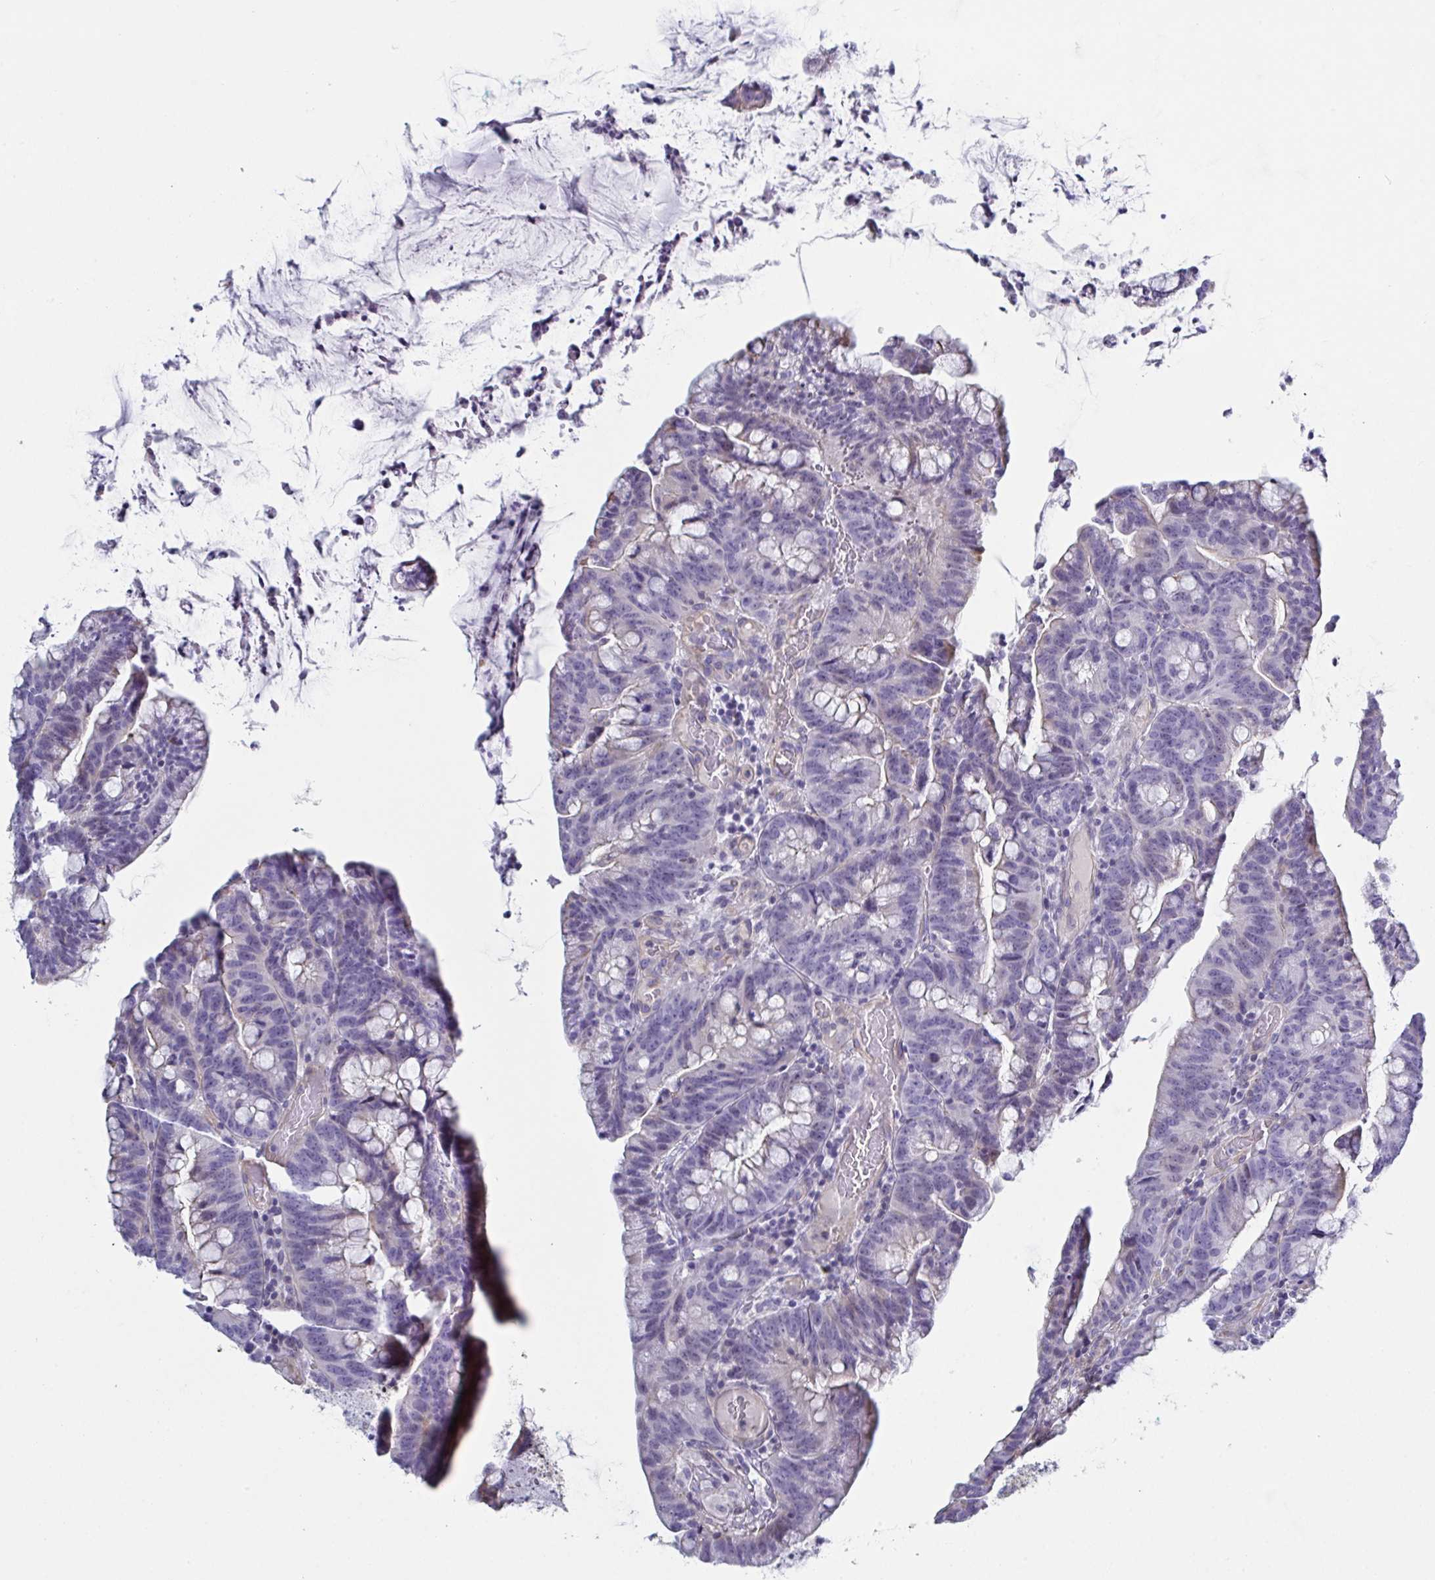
{"staining": {"intensity": "negative", "quantity": "none", "location": "none"}, "tissue": "colorectal cancer", "cell_type": "Tumor cells", "image_type": "cancer", "snomed": [{"axis": "morphology", "description": "Adenocarcinoma, NOS"}, {"axis": "topography", "description": "Colon"}], "caption": "This is an IHC histopathology image of human colorectal cancer. There is no expression in tumor cells.", "gene": "OR5P3", "patient": {"sex": "male", "age": 62}}